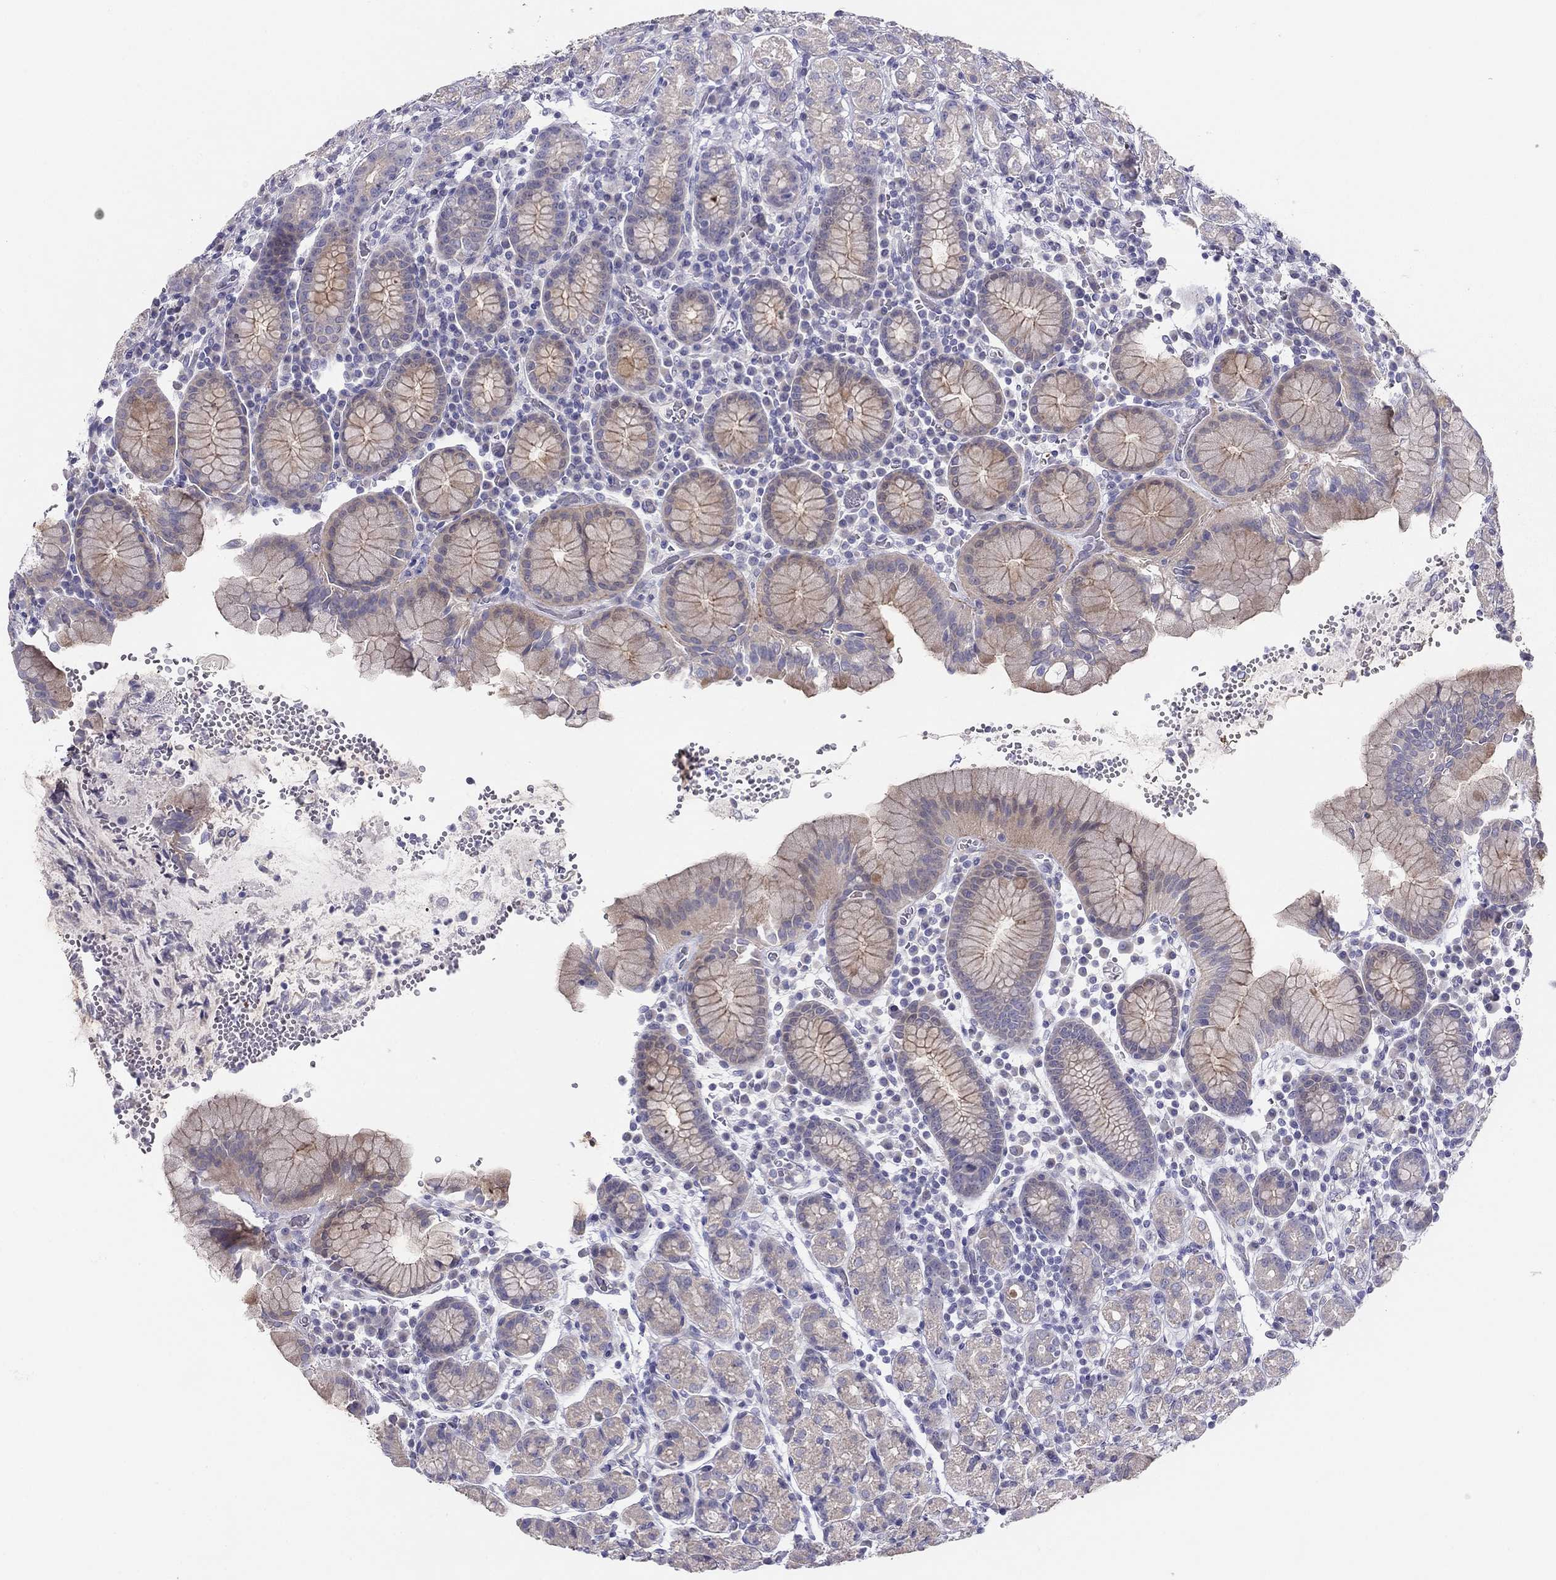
{"staining": {"intensity": "moderate", "quantity": "<25%", "location": "cytoplasmic/membranous"}, "tissue": "stomach", "cell_type": "Glandular cells", "image_type": "normal", "snomed": [{"axis": "morphology", "description": "Normal tissue, NOS"}, {"axis": "topography", "description": "Stomach, upper"}, {"axis": "topography", "description": "Stomach"}], "caption": "A brown stain highlights moderate cytoplasmic/membranous positivity of a protein in glandular cells of normal stomach. (Stains: DAB (3,3'-diaminobenzidine) in brown, nuclei in blue, Microscopy: brightfield microscopy at high magnification).", "gene": "MGAT4C", "patient": {"sex": "male", "age": 62}}